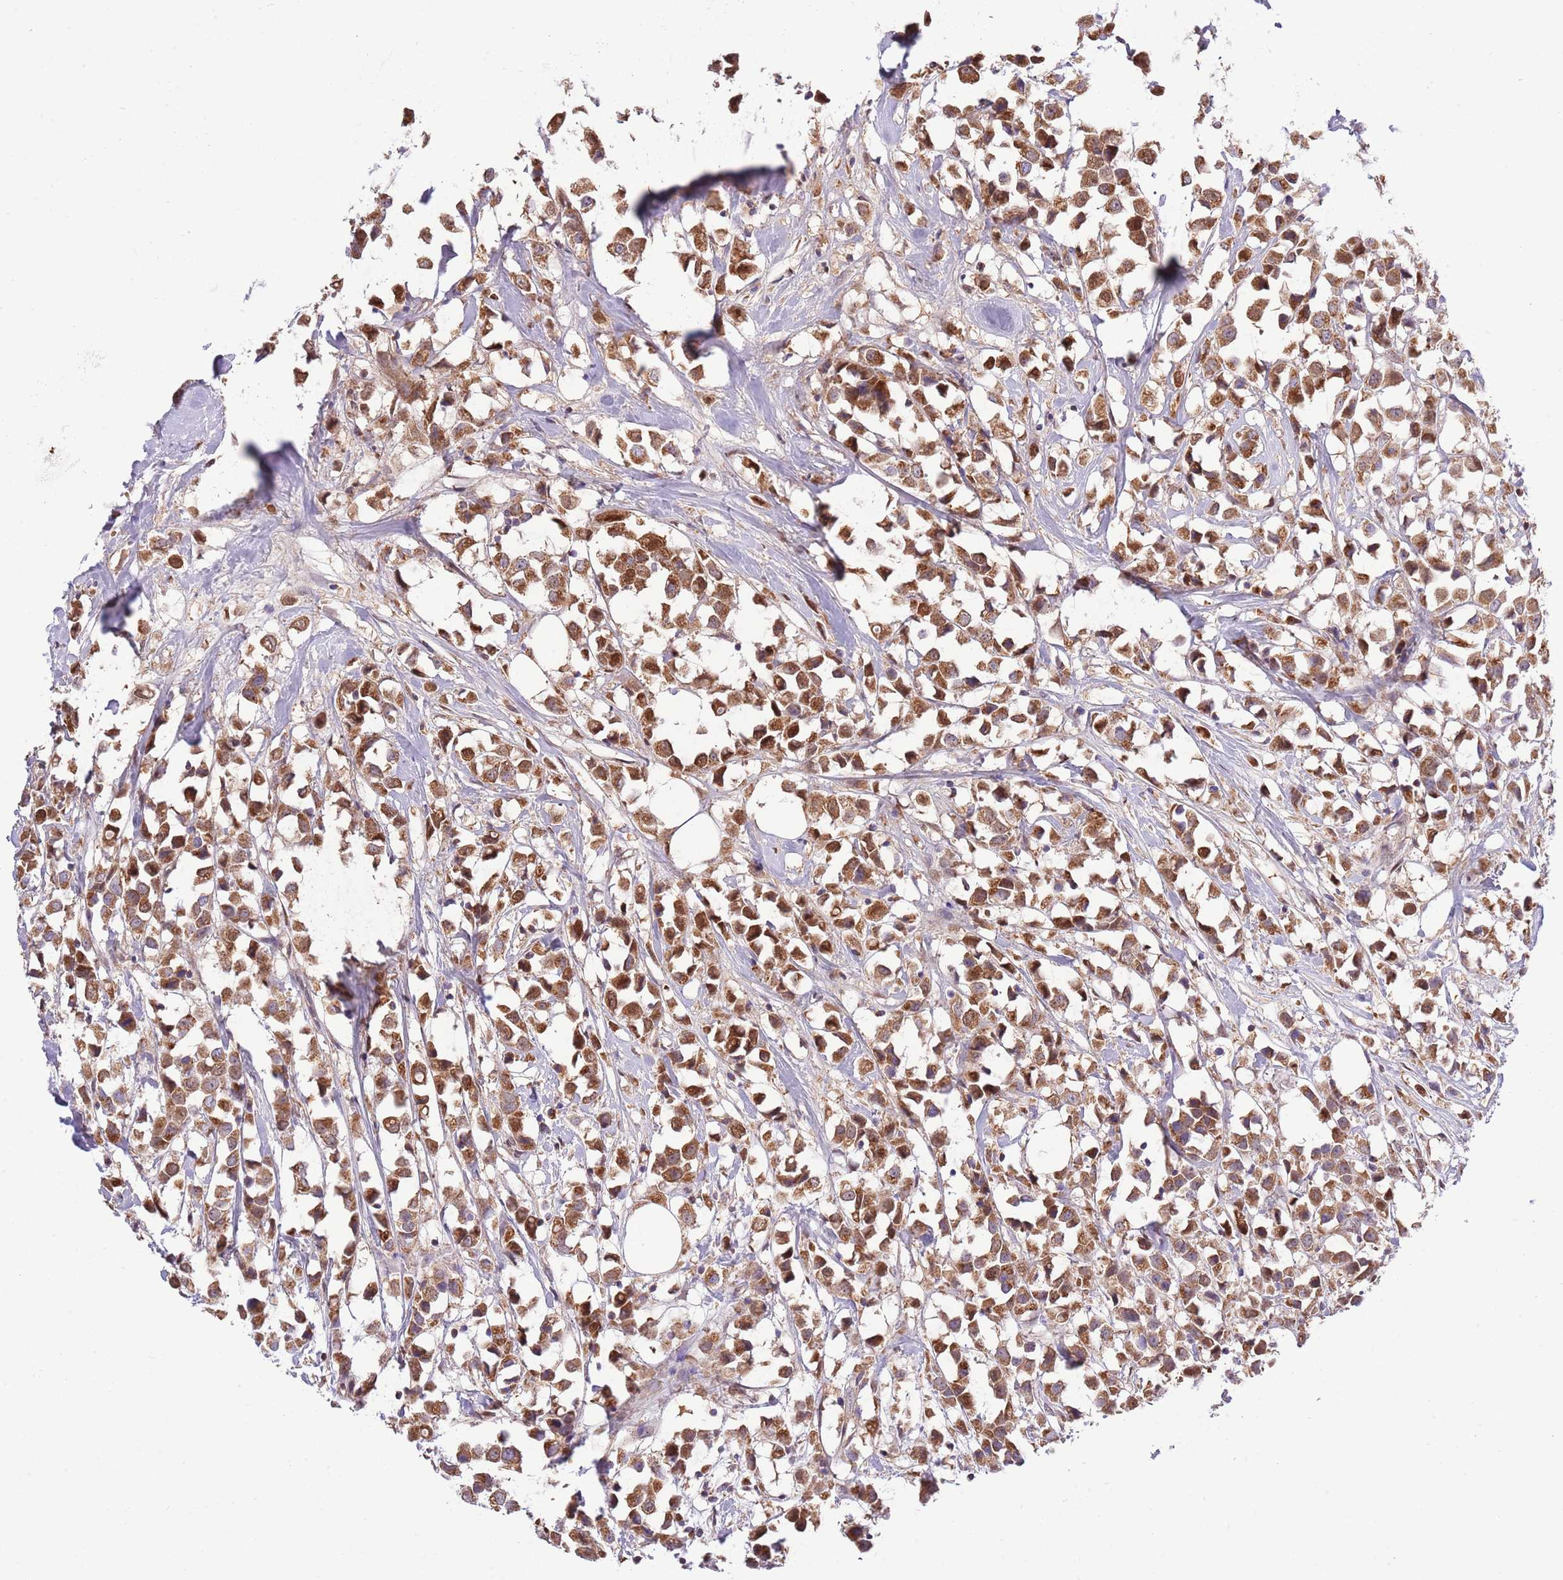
{"staining": {"intensity": "strong", "quantity": ">75%", "location": "cytoplasmic/membranous"}, "tissue": "breast cancer", "cell_type": "Tumor cells", "image_type": "cancer", "snomed": [{"axis": "morphology", "description": "Duct carcinoma"}, {"axis": "topography", "description": "Breast"}], "caption": "Human breast cancer stained with a brown dye reveals strong cytoplasmic/membranous positive expression in about >75% of tumor cells.", "gene": "ARL2BP", "patient": {"sex": "female", "age": 61}}